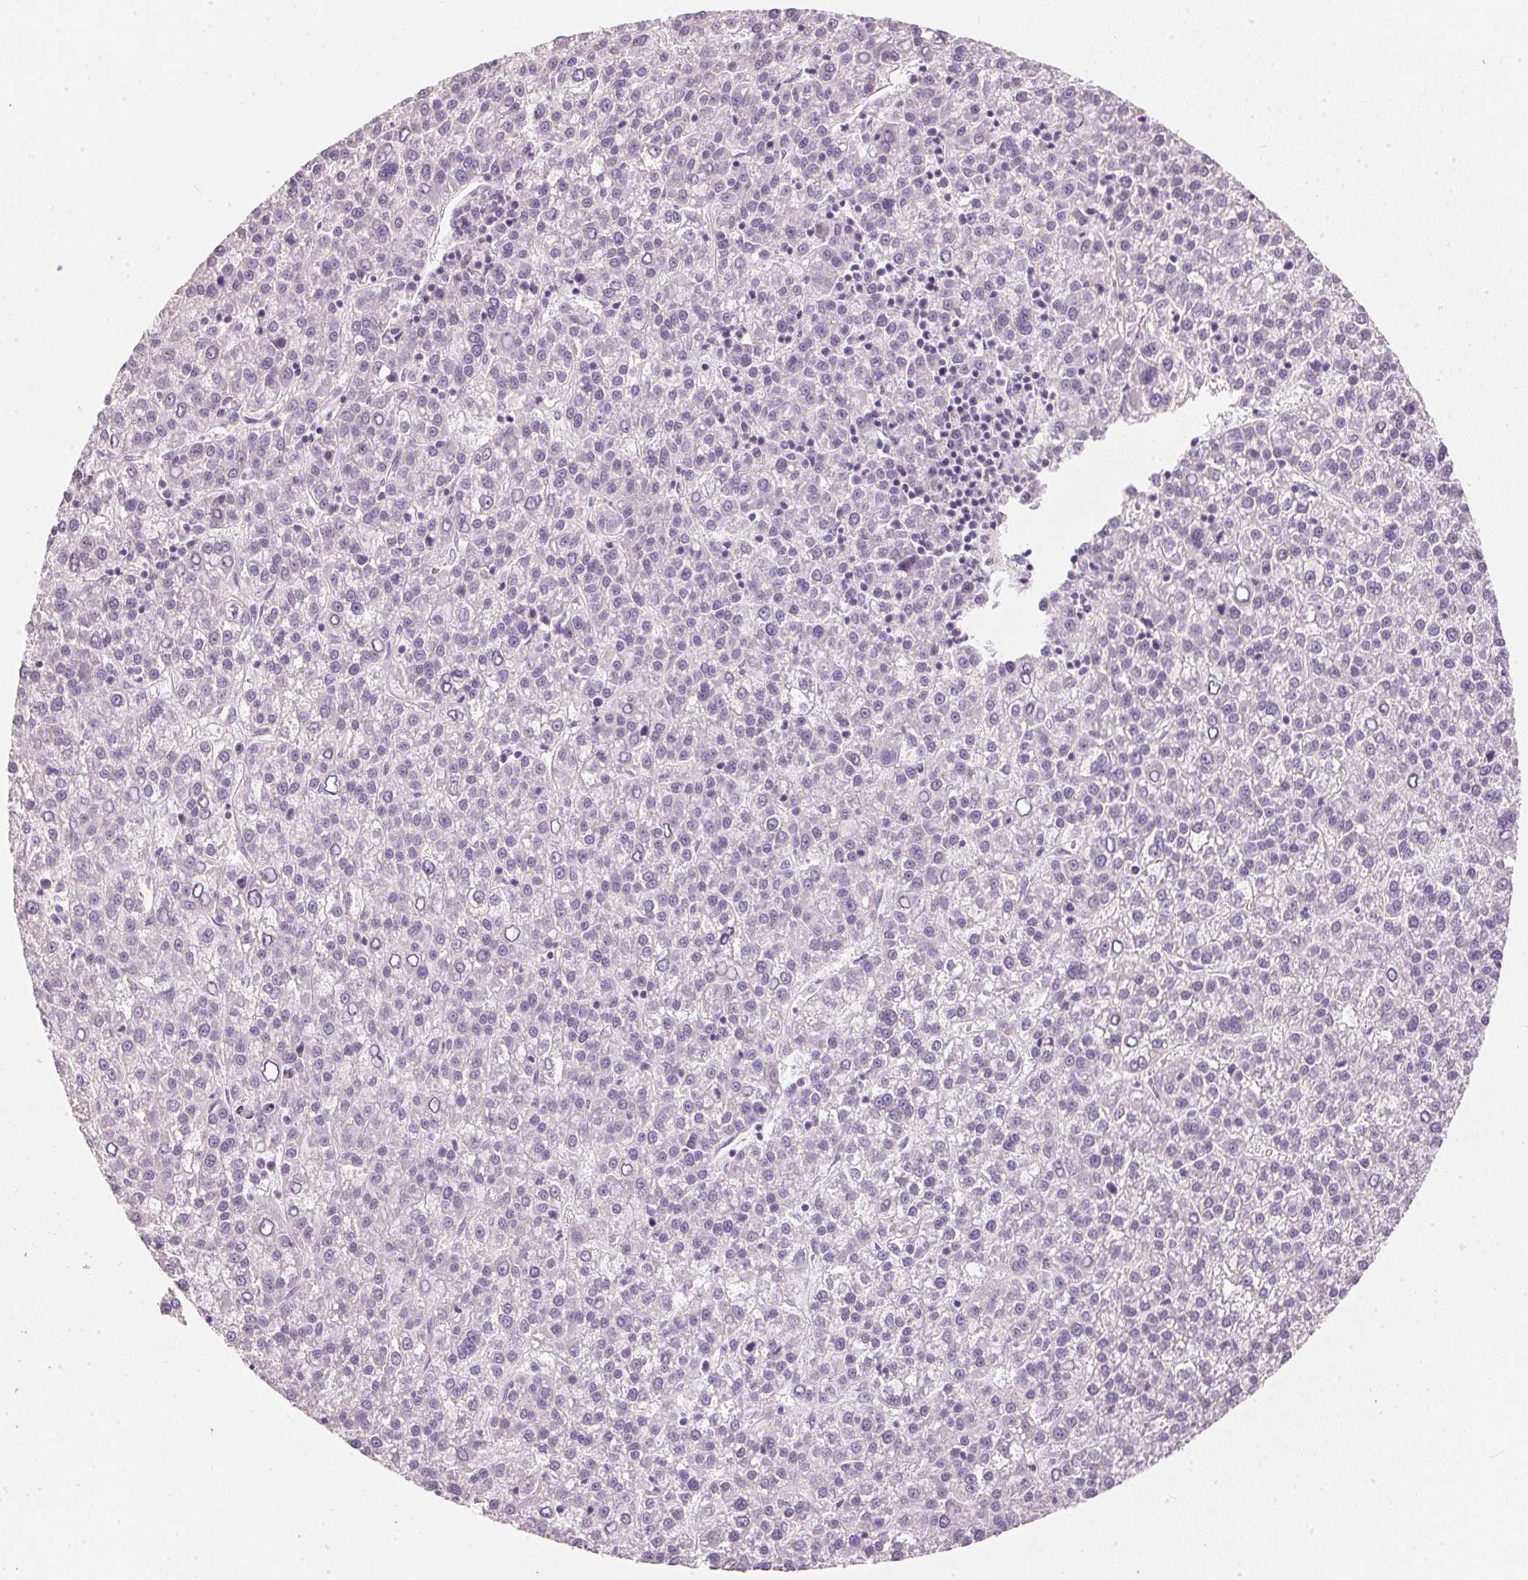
{"staining": {"intensity": "negative", "quantity": "none", "location": "none"}, "tissue": "liver cancer", "cell_type": "Tumor cells", "image_type": "cancer", "snomed": [{"axis": "morphology", "description": "Carcinoma, Hepatocellular, NOS"}, {"axis": "topography", "description": "Liver"}], "caption": "Tumor cells show no significant protein expression in liver hepatocellular carcinoma.", "gene": "HSD17B1", "patient": {"sex": "female", "age": 58}}